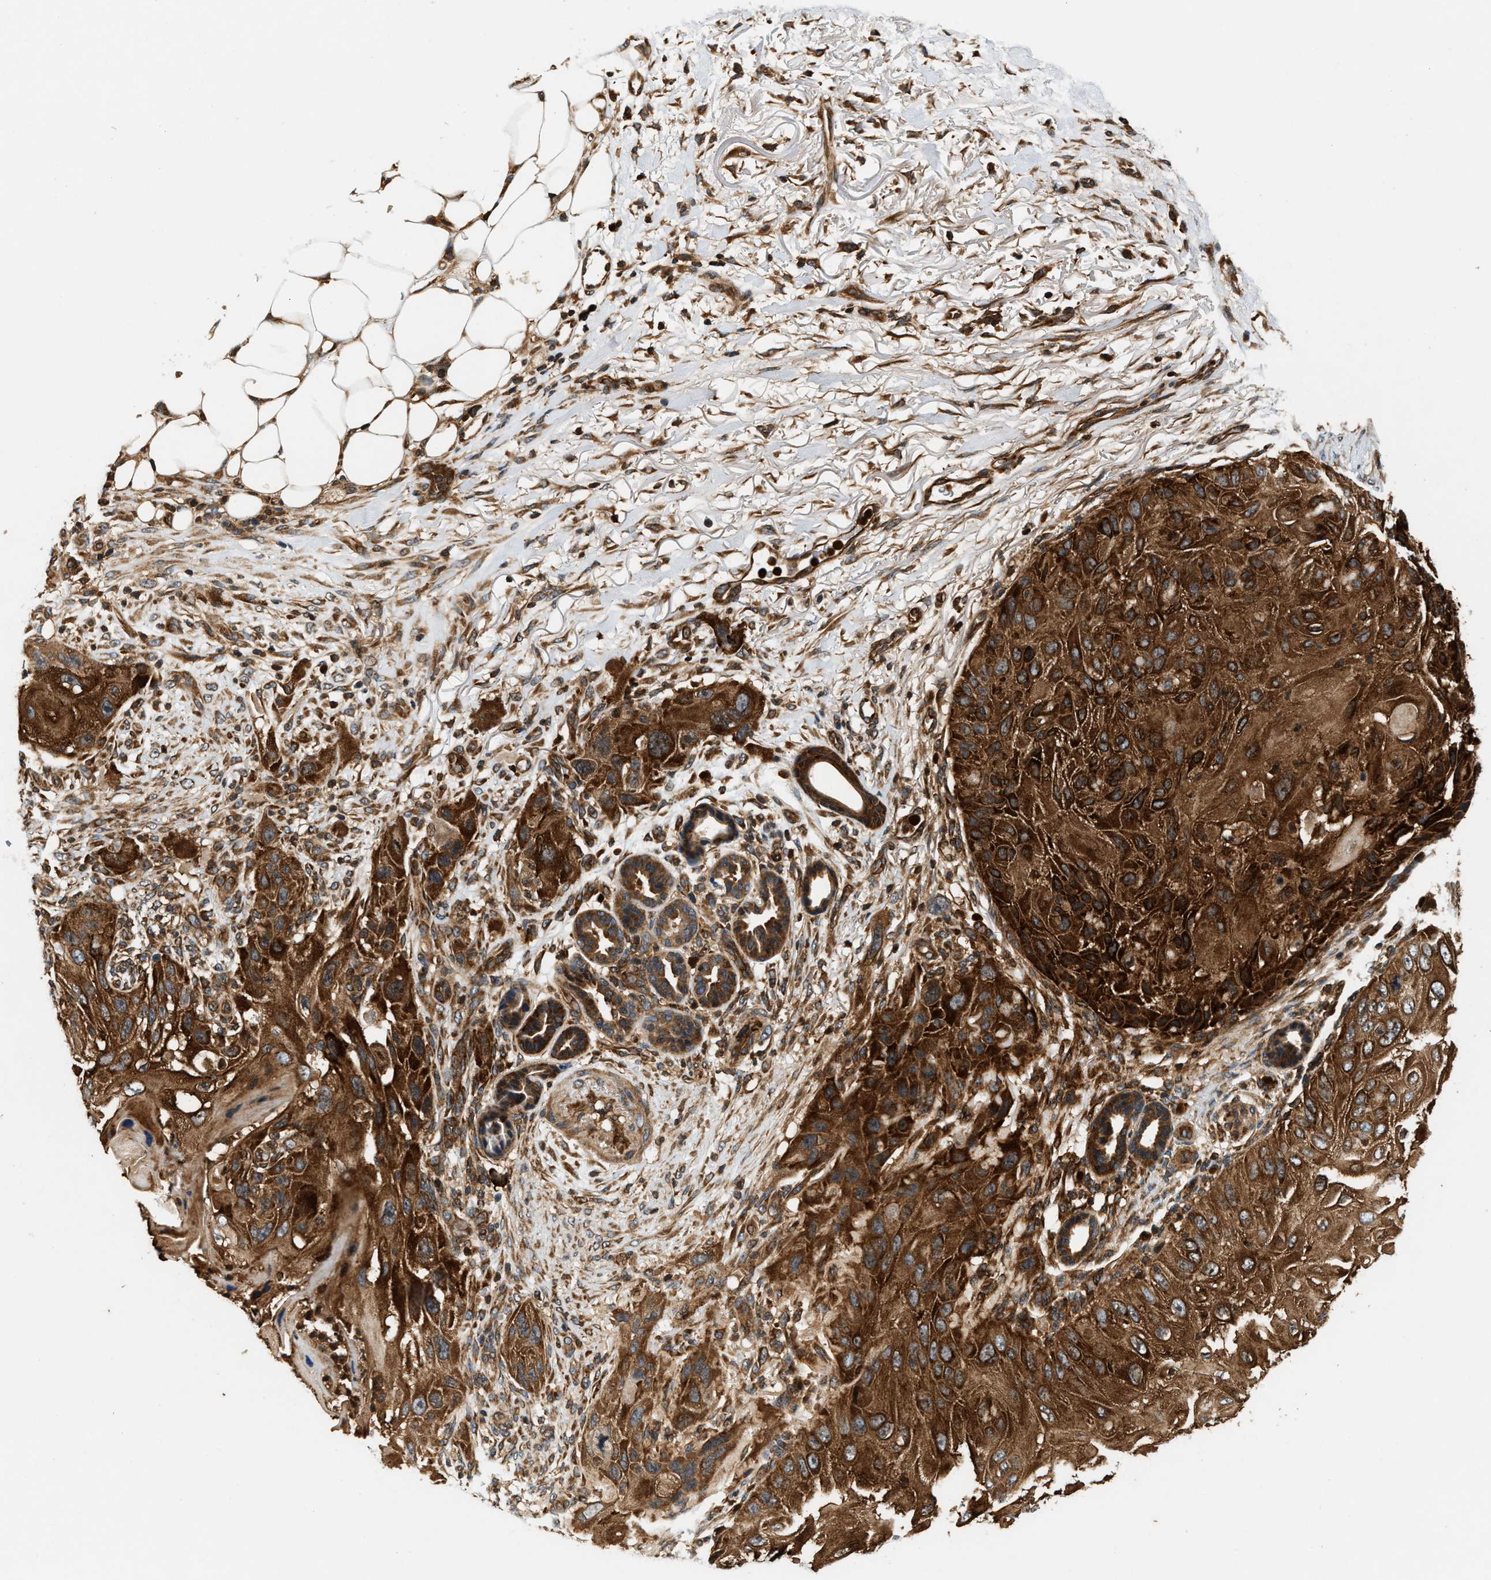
{"staining": {"intensity": "strong", "quantity": ">75%", "location": "cytoplasmic/membranous"}, "tissue": "skin cancer", "cell_type": "Tumor cells", "image_type": "cancer", "snomed": [{"axis": "morphology", "description": "Squamous cell carcinoma, NOS"}, {"axis": "topography", "description": "Skin"}], "caption": "High-magnification brightfield microscopy of skin cancer (squamous cell carcinoma) stained with DAB (brown) and counterstained with hematoxylin (blue). tumor cells exhibit strong cytoplasmic/membranous staining is appreciated in approximately>75% of cells. The staining is performed using DAB (3,3'-diaminobenzidine) brown chromogen to label protein expression. The nuclei are counter-stained blue using hematoxylin.", "gene": "SAMD9", "patient": {"sex": "female", "age": 77}}